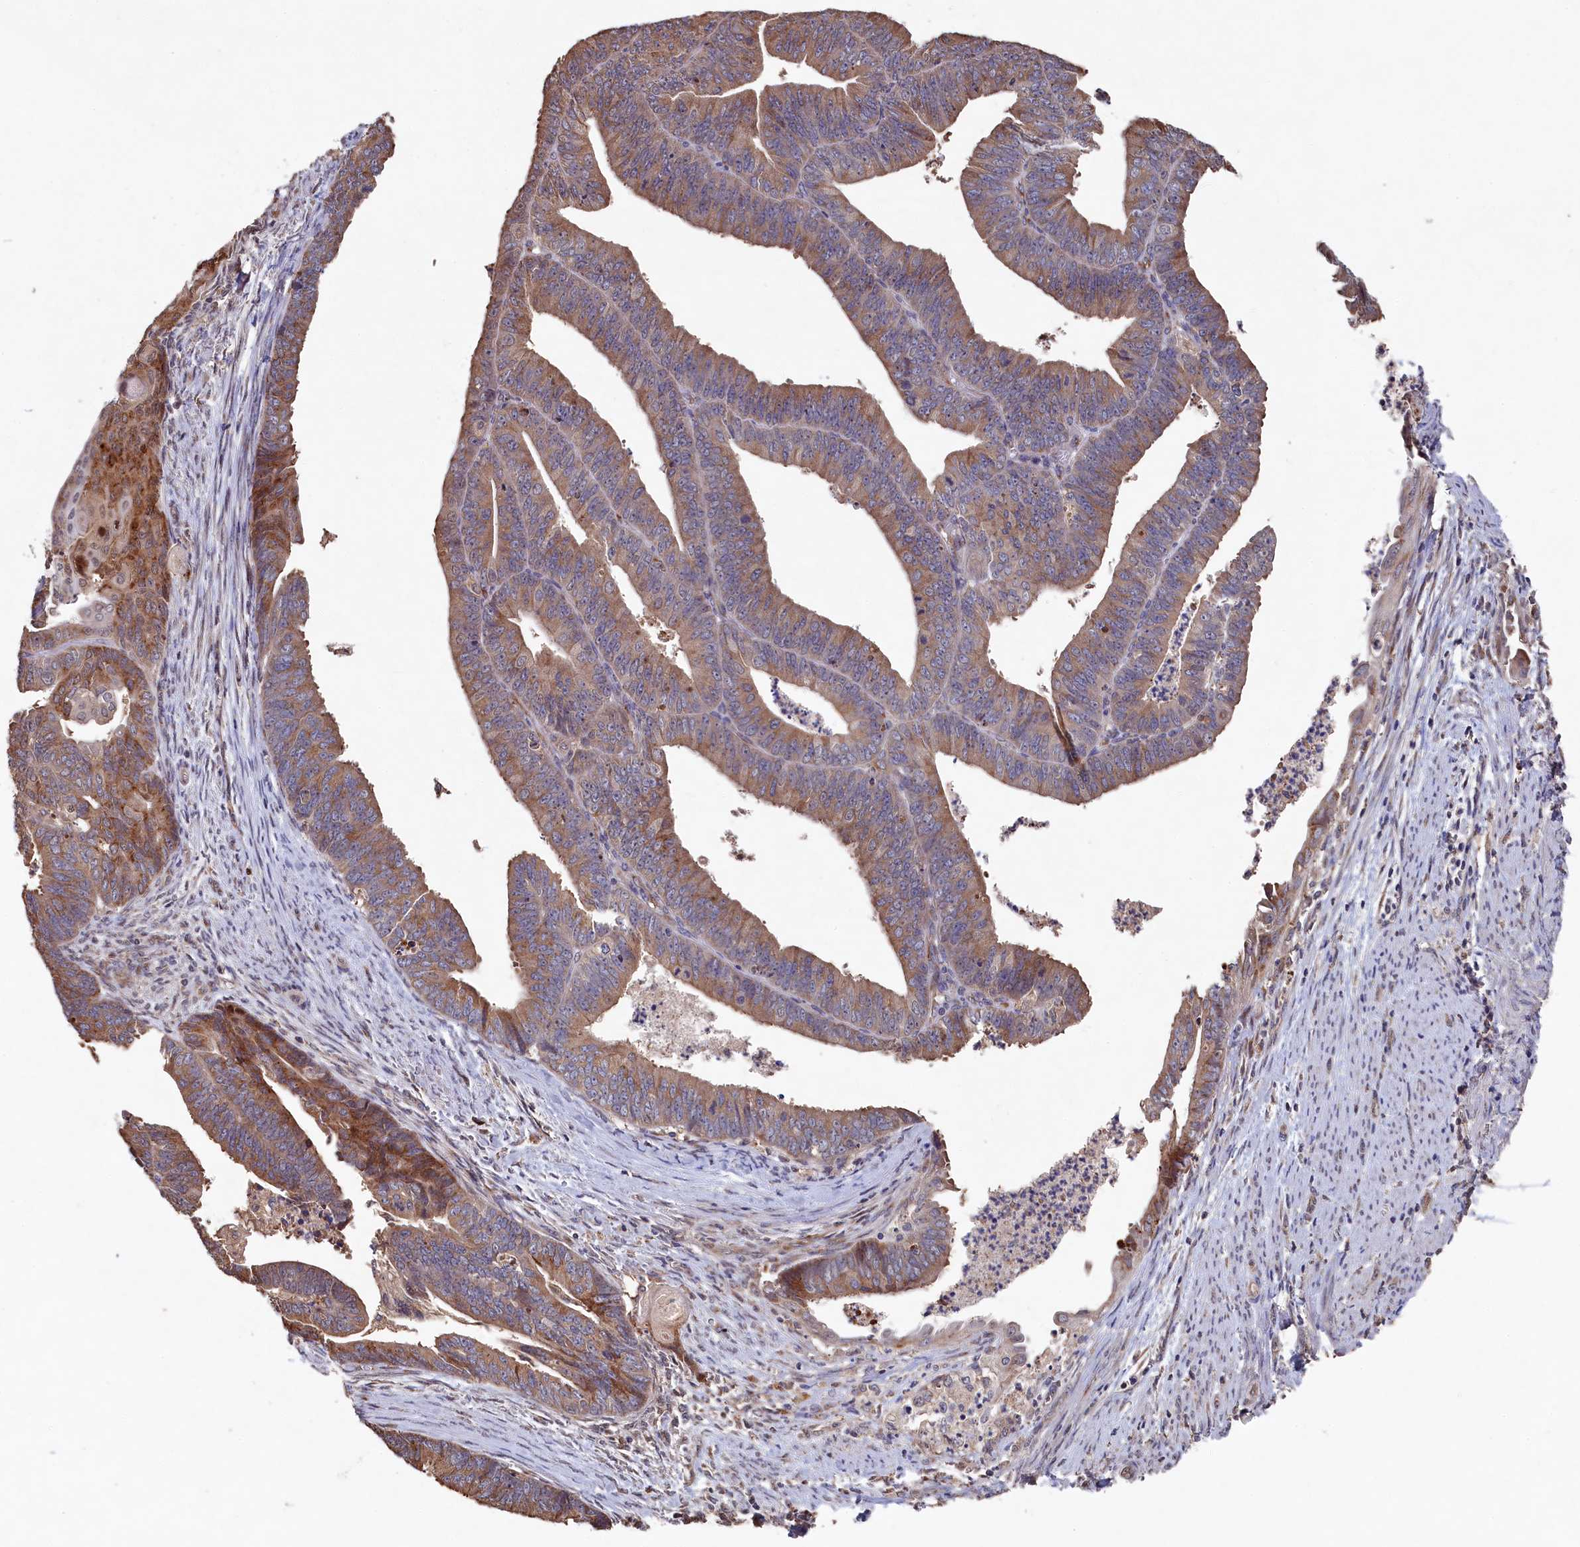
{"staining": {"intensity": "moderate", "quantity": ">75%", "location": "cytoplasmic/membranous"}, "tissue": "endometrial cancer", "cell_type": "Tumor cells", "image_type": "cancer", "snomed": [{"axis": "morphology", "description": "Adenocarcinoma, NOS"}, {"axis": "topography", "description": "Endometrium"}], "caption": "An immunohistochemistry micrograph of neoplastic tissue is shown. Protein staining in brown shows moderate cytoplasmic/membranous positivity in endometrial cancer (adenocarcinoma) within tumor cells. (Stains: DAB in brown, nuclei in blue, Microscopy: brightfield microscopy at high magnification).", "gene": "NAA60", "patient": {"sex": "female", "age": 73}}